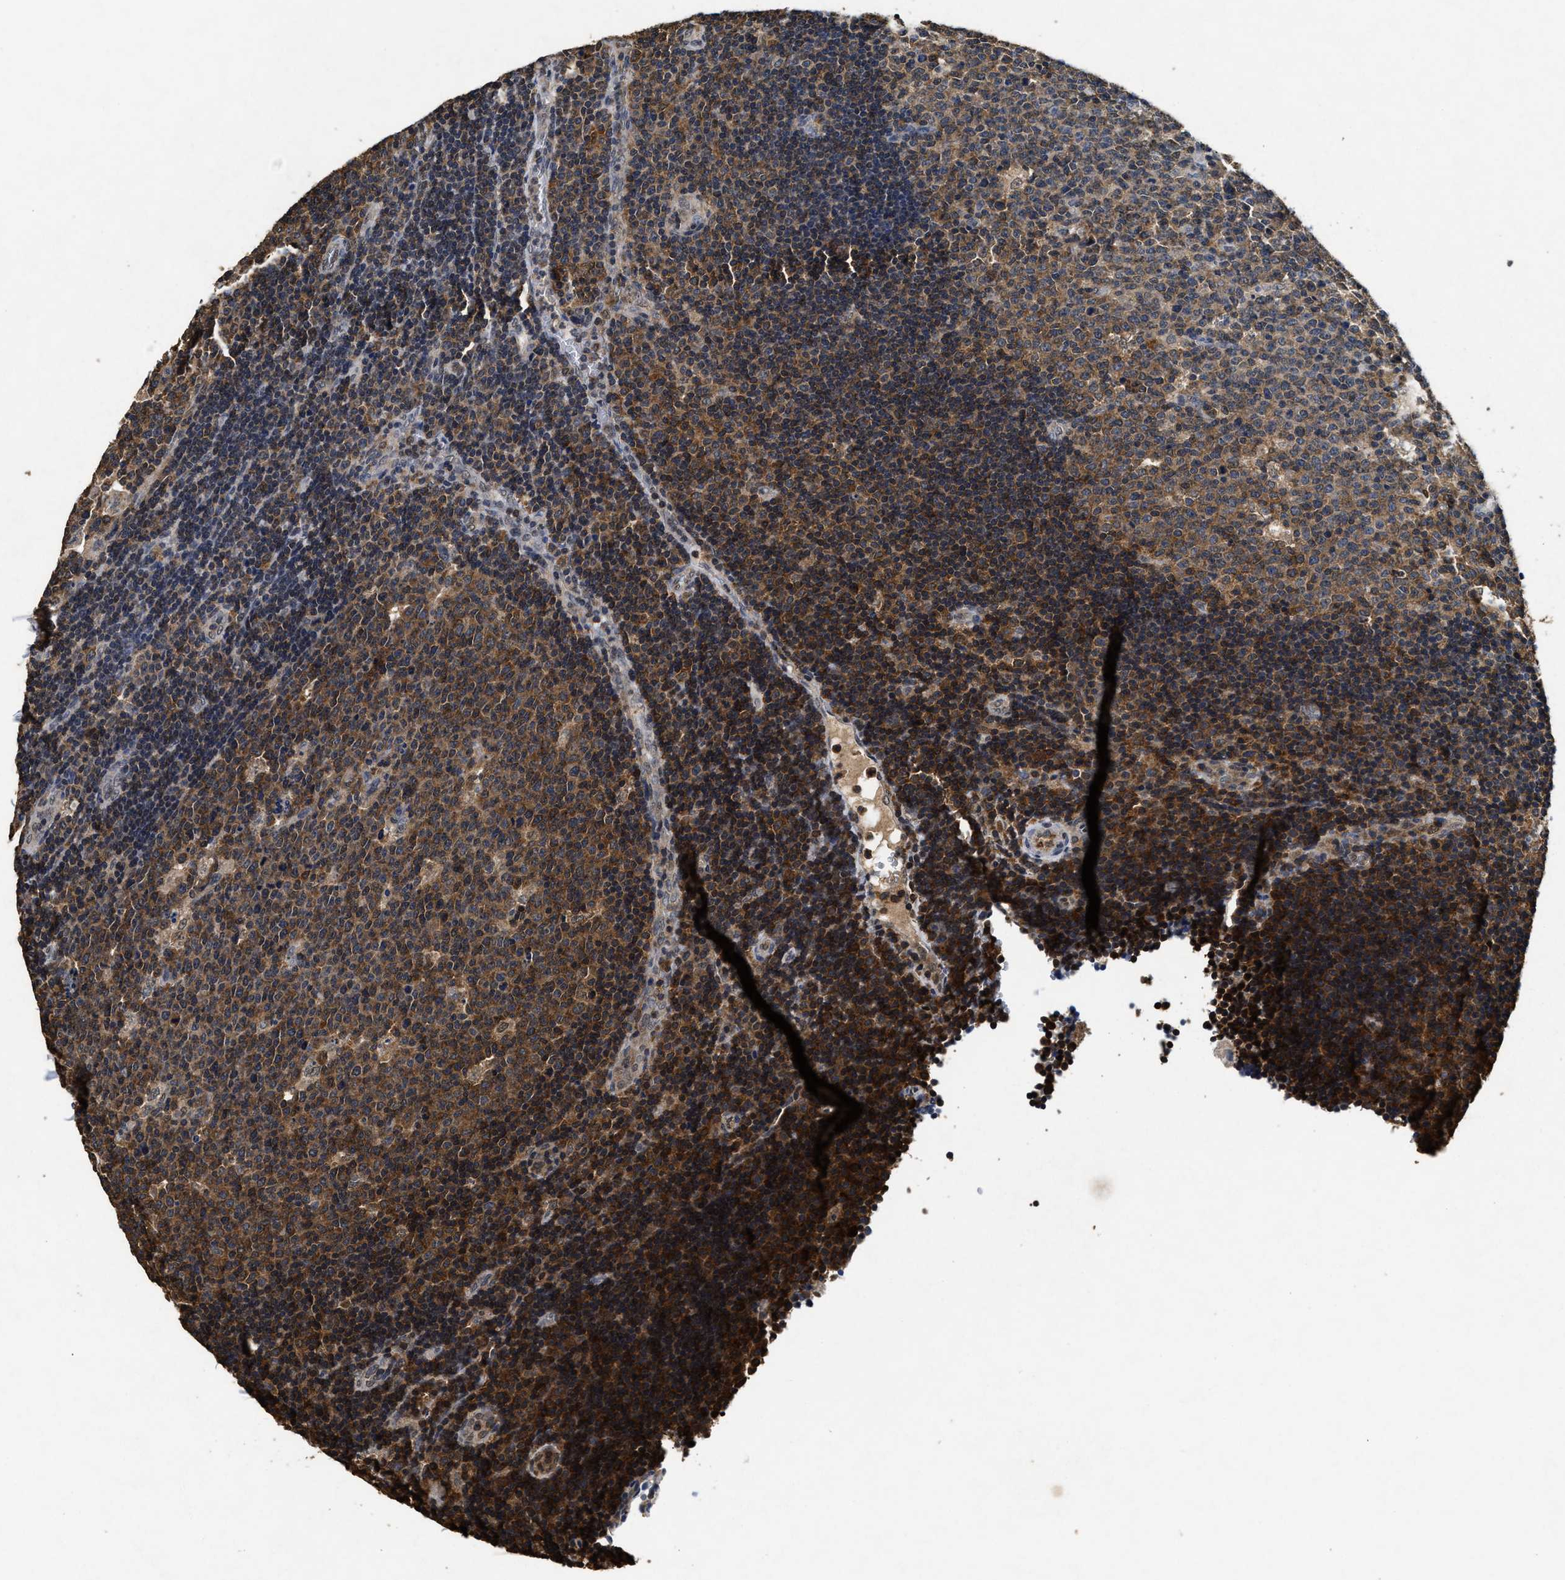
{"staining": {"intensity": "moderate", "quantity": ">75%", "location": "cytoplasmic/membranous"}, "tissue": "lymph node", "cell_type": "Germinal center cells", "image_type": "normal", "snomed": [{"axis": "morphology", "description": "Normal tissue, NOS"}, {"axis": "topography", "description": "Lymph node"}, {"axis": "topography", "description": "Salivary gland"}], "caption": "Immunohistochemistry image of benign lymph node: human lymph node stained using immunohistochemistry exhibits medium levels of moderate protein expression localized specifically in the cytoplasmic/membranous of germinal center cells, appearing as a cytoplasmic/membranous brown color.", "gene": "ACAT2", "patient": {"sex": "male", "age": 8}}